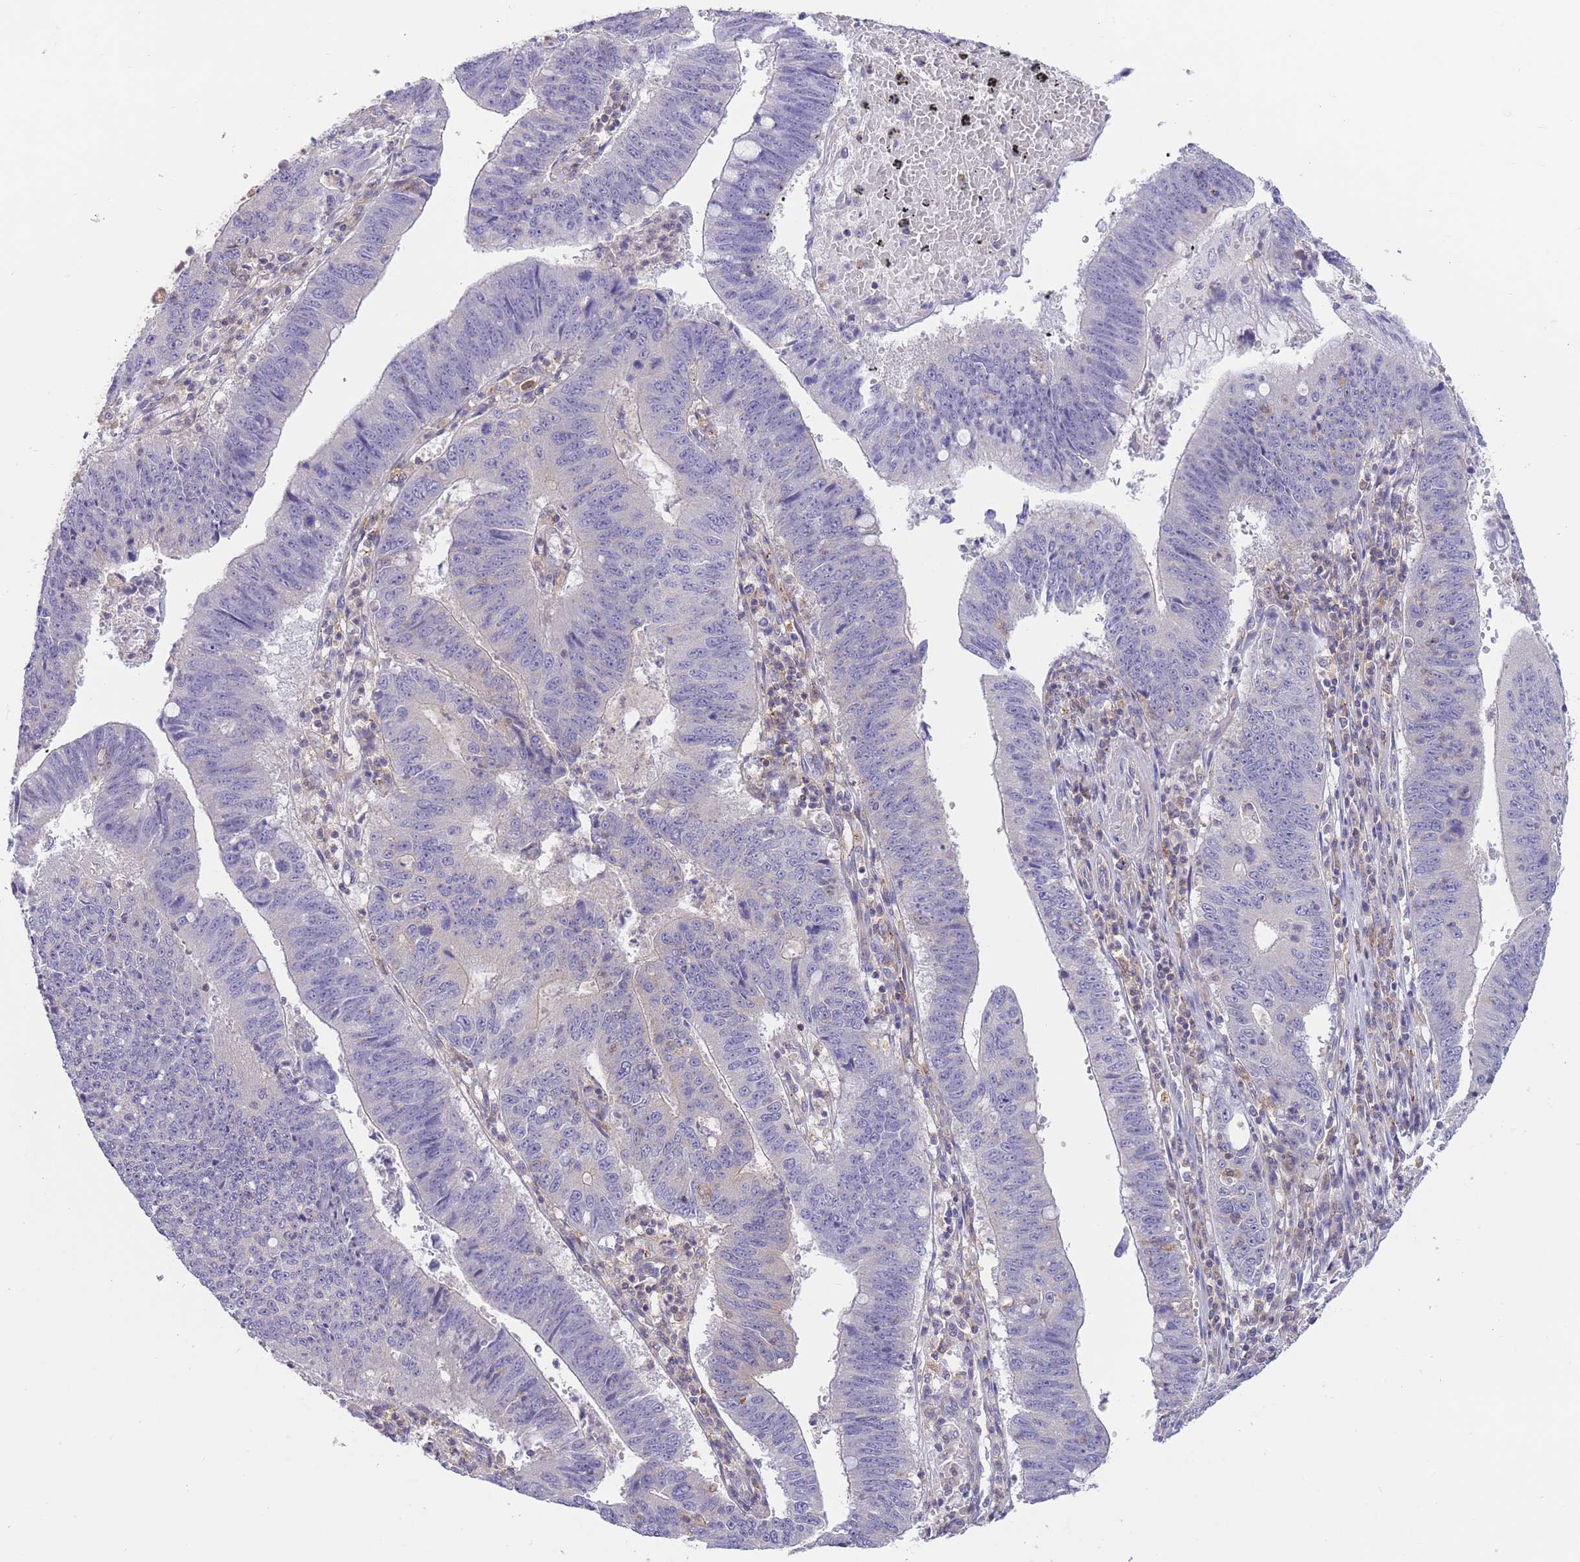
{"staining": {"intensity": "negative", "quantity": "none", "location": "none"}, "tissue": "stomach cancer", "cell_type": "Tumor cells", "image_type": "cancer", "snomed": [{"axis": "morphology", "description": "Adenocarcinoma, NOS"}, {"axis": "topography", "description": "Stomach"}], "caption": "An IHC histopathology image of stomach cancer (adenocarcinoma) is shown. There is no staining in tumor cells of stomach cancer (adenocarcinoma).", "gene": "PRKAR1A", "patient": {"sex": "male", "age": 59}}